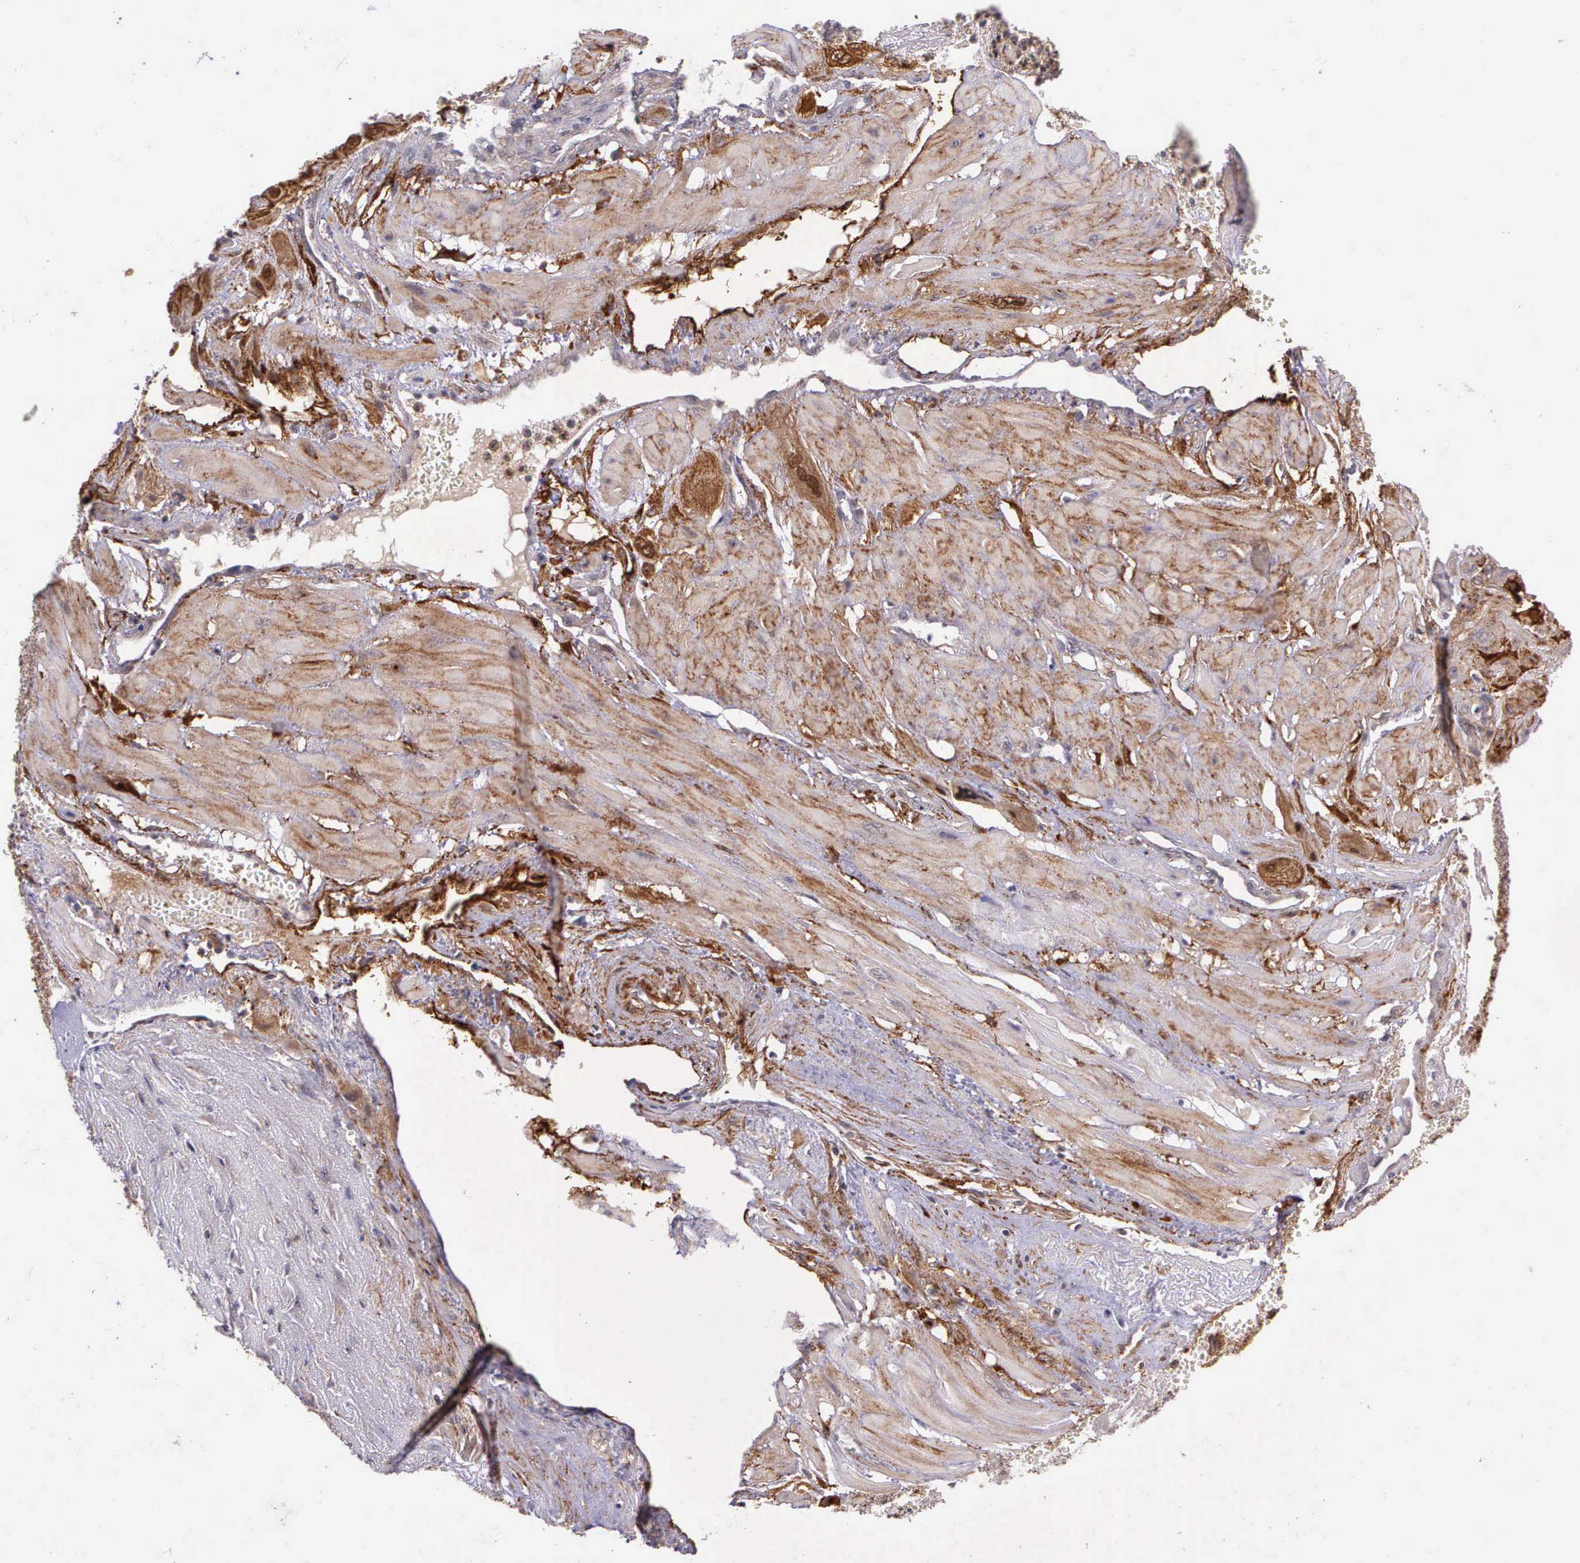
{"staining": {"intensity": "moderate", "quantity": "25%-75%", "location": "cytoplasmic/membranous"}, "tissue": "cervical cancer", "cell_type": "Tumor cells", "image_type": "cancer", "snomed": [{"axis": "morphology", "description": "Squamous cell carcinoma, NOS"}, {"axis": "topography", "description": "Cervix"}], "caption": "Immunohistochemical staining of squamous cell carcinoma (cervical) demonstrates medium levels of moderate cytoplasmic/membranous positivity in about 25%-75% of tumor cells.", "gene": "PRICKLE3", "patient": {"sex": "female", "age": 34}}